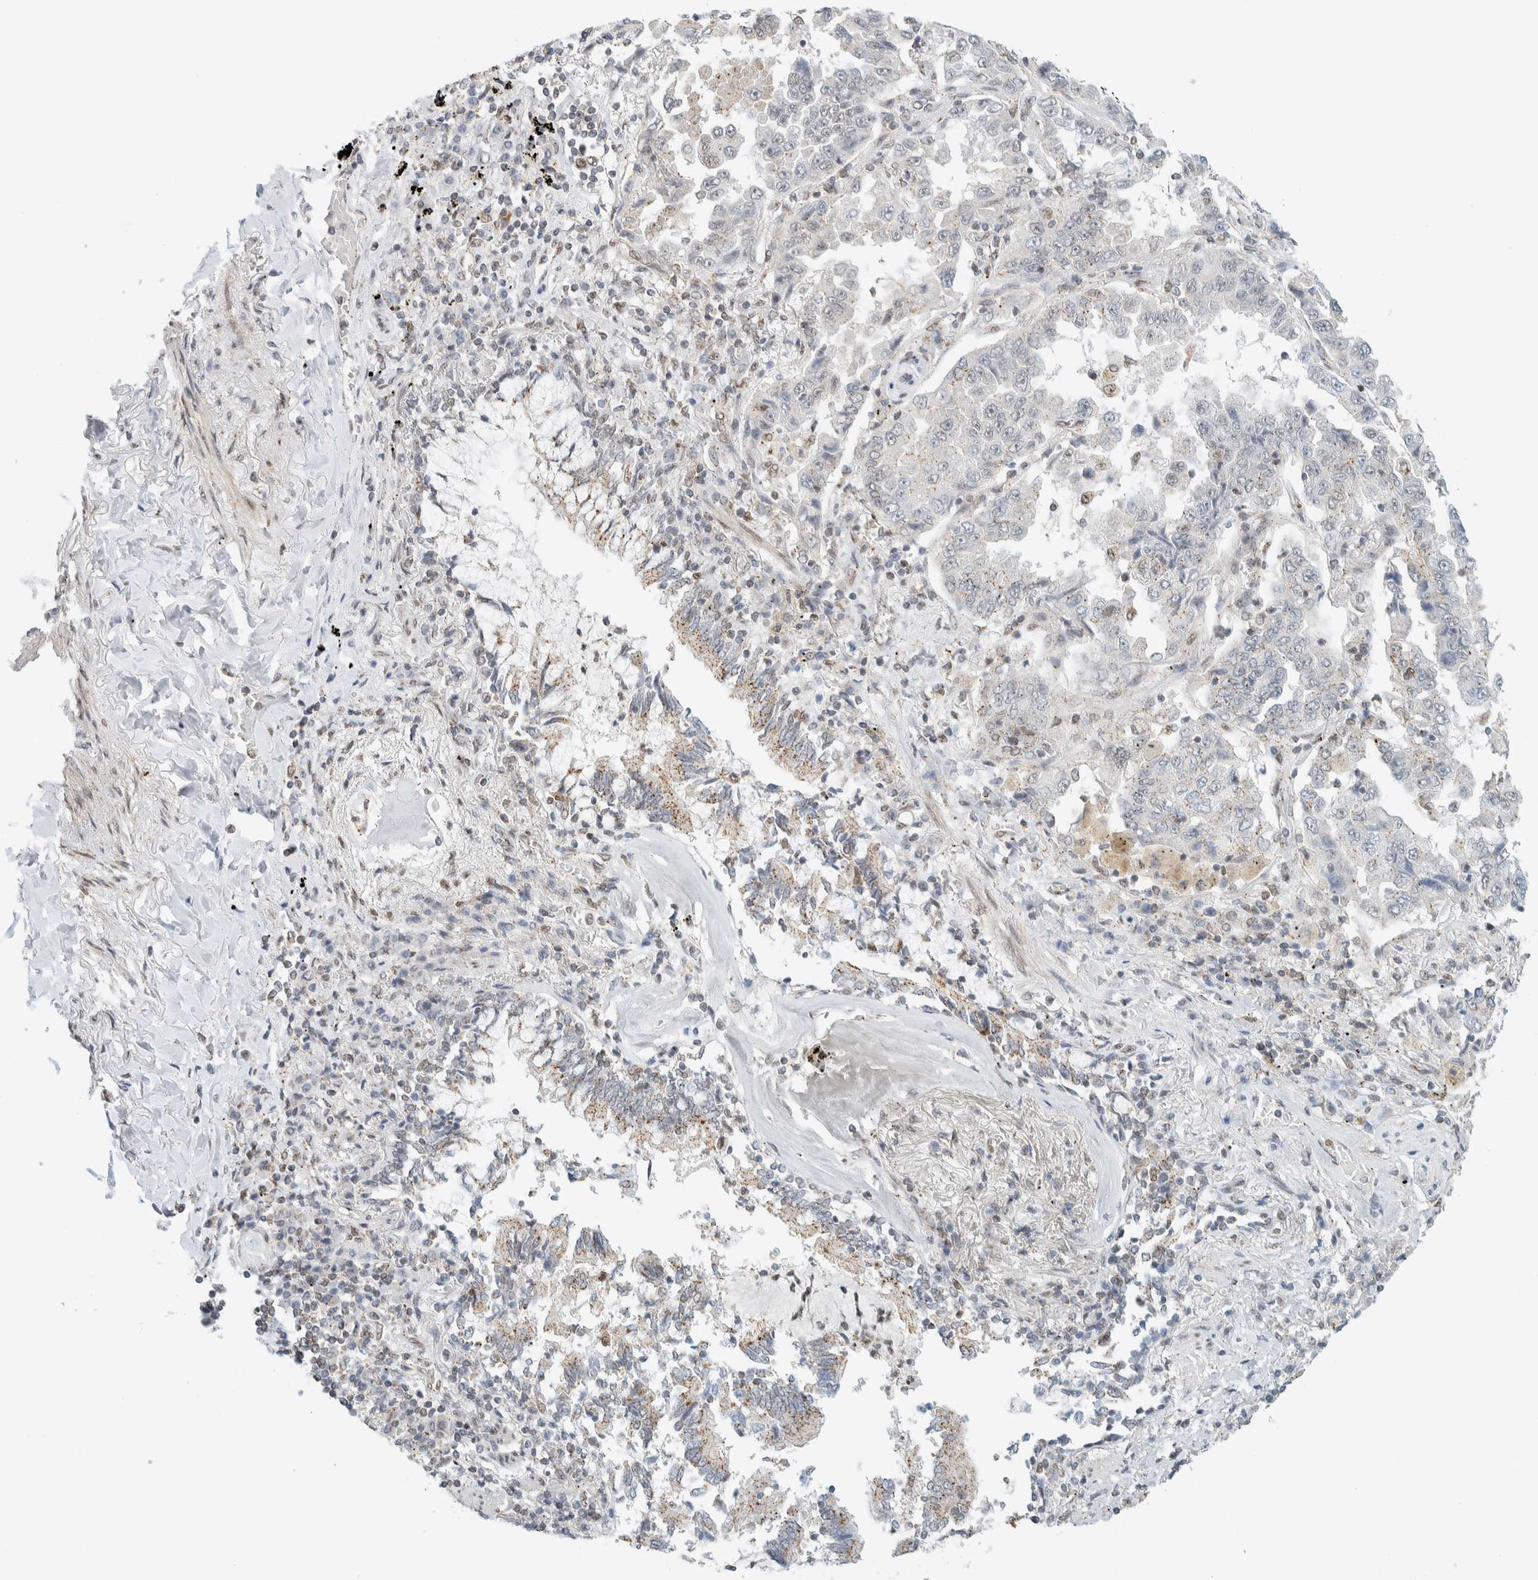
{"staining": {"intensity": "weak", "quantity": "<25%", "location": "cytoplasmic/membranous"}, "tissue": "lung cancer", "cell_type": "Tumor cells", "image_type": "cancer", "snomed": [{"axis": "morphology", "description": "Adenocarcinoma, NOS"}, {"axis": "topography", "description": "Lung"}], "caption": "A photomicrograph of lung adenocarcinoma stained for a protein reveals no brown staining in tumor cells. (DAB IHC with hematoxylin counter stain).", "gene": "TFE3", "patient": {"sex": "female", "age": 51}}